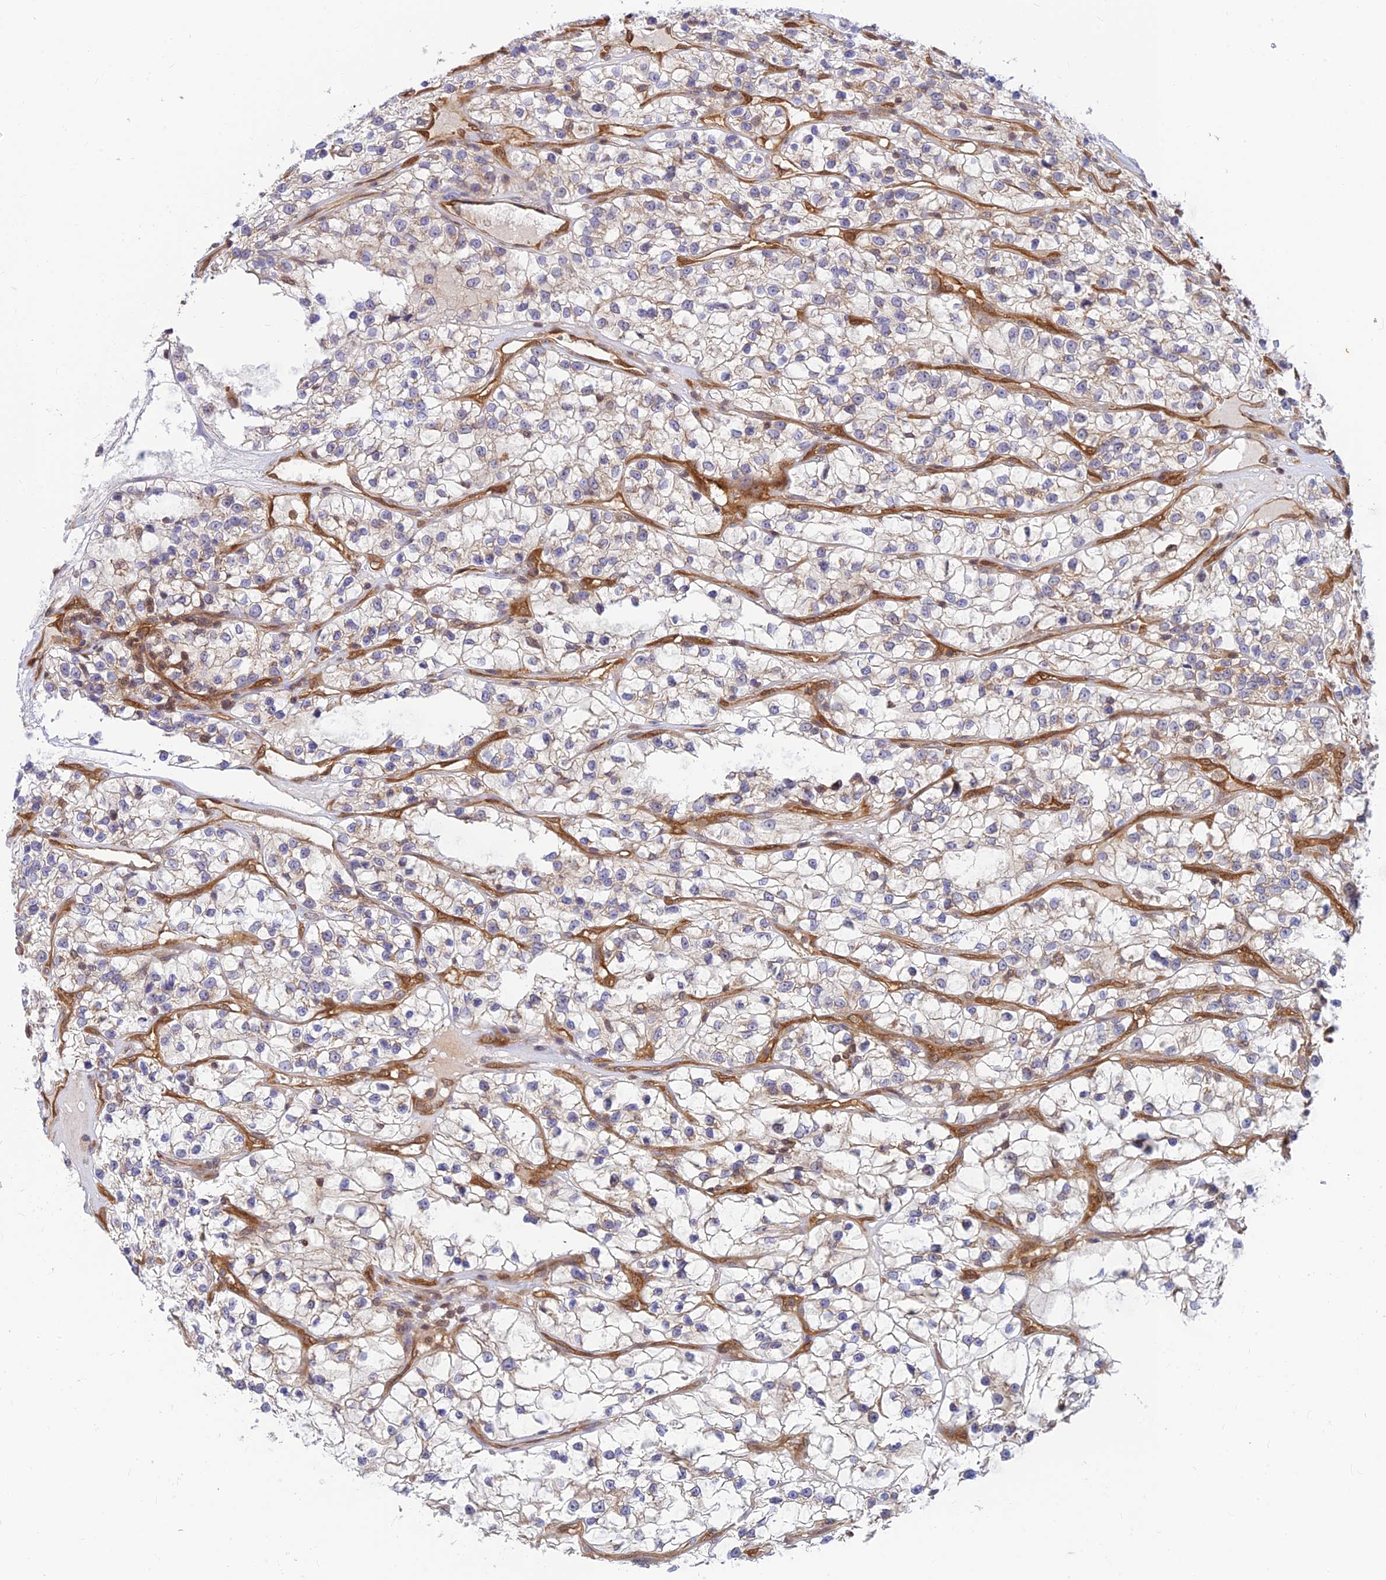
{"staining": {"intensity": "negative", "quantity": "none", "location": "none"}, "tissue": "renal cancer", "cell_type": "Tumor cells", "image_type": "cancer", "snomed": [{"axis": "morphology", "description": "Adenocarcinoma, NOS"}, {"axis": "topography", "description": "Kidney"}], "caption": "An immunohistochemistry image of adenocarcinoma (renal) is shown. There is no staining in tumor cells of adenocarcinoma (renal).", "gene": "LYSMD2", "patient": {"sex": "female", "age": 57}}